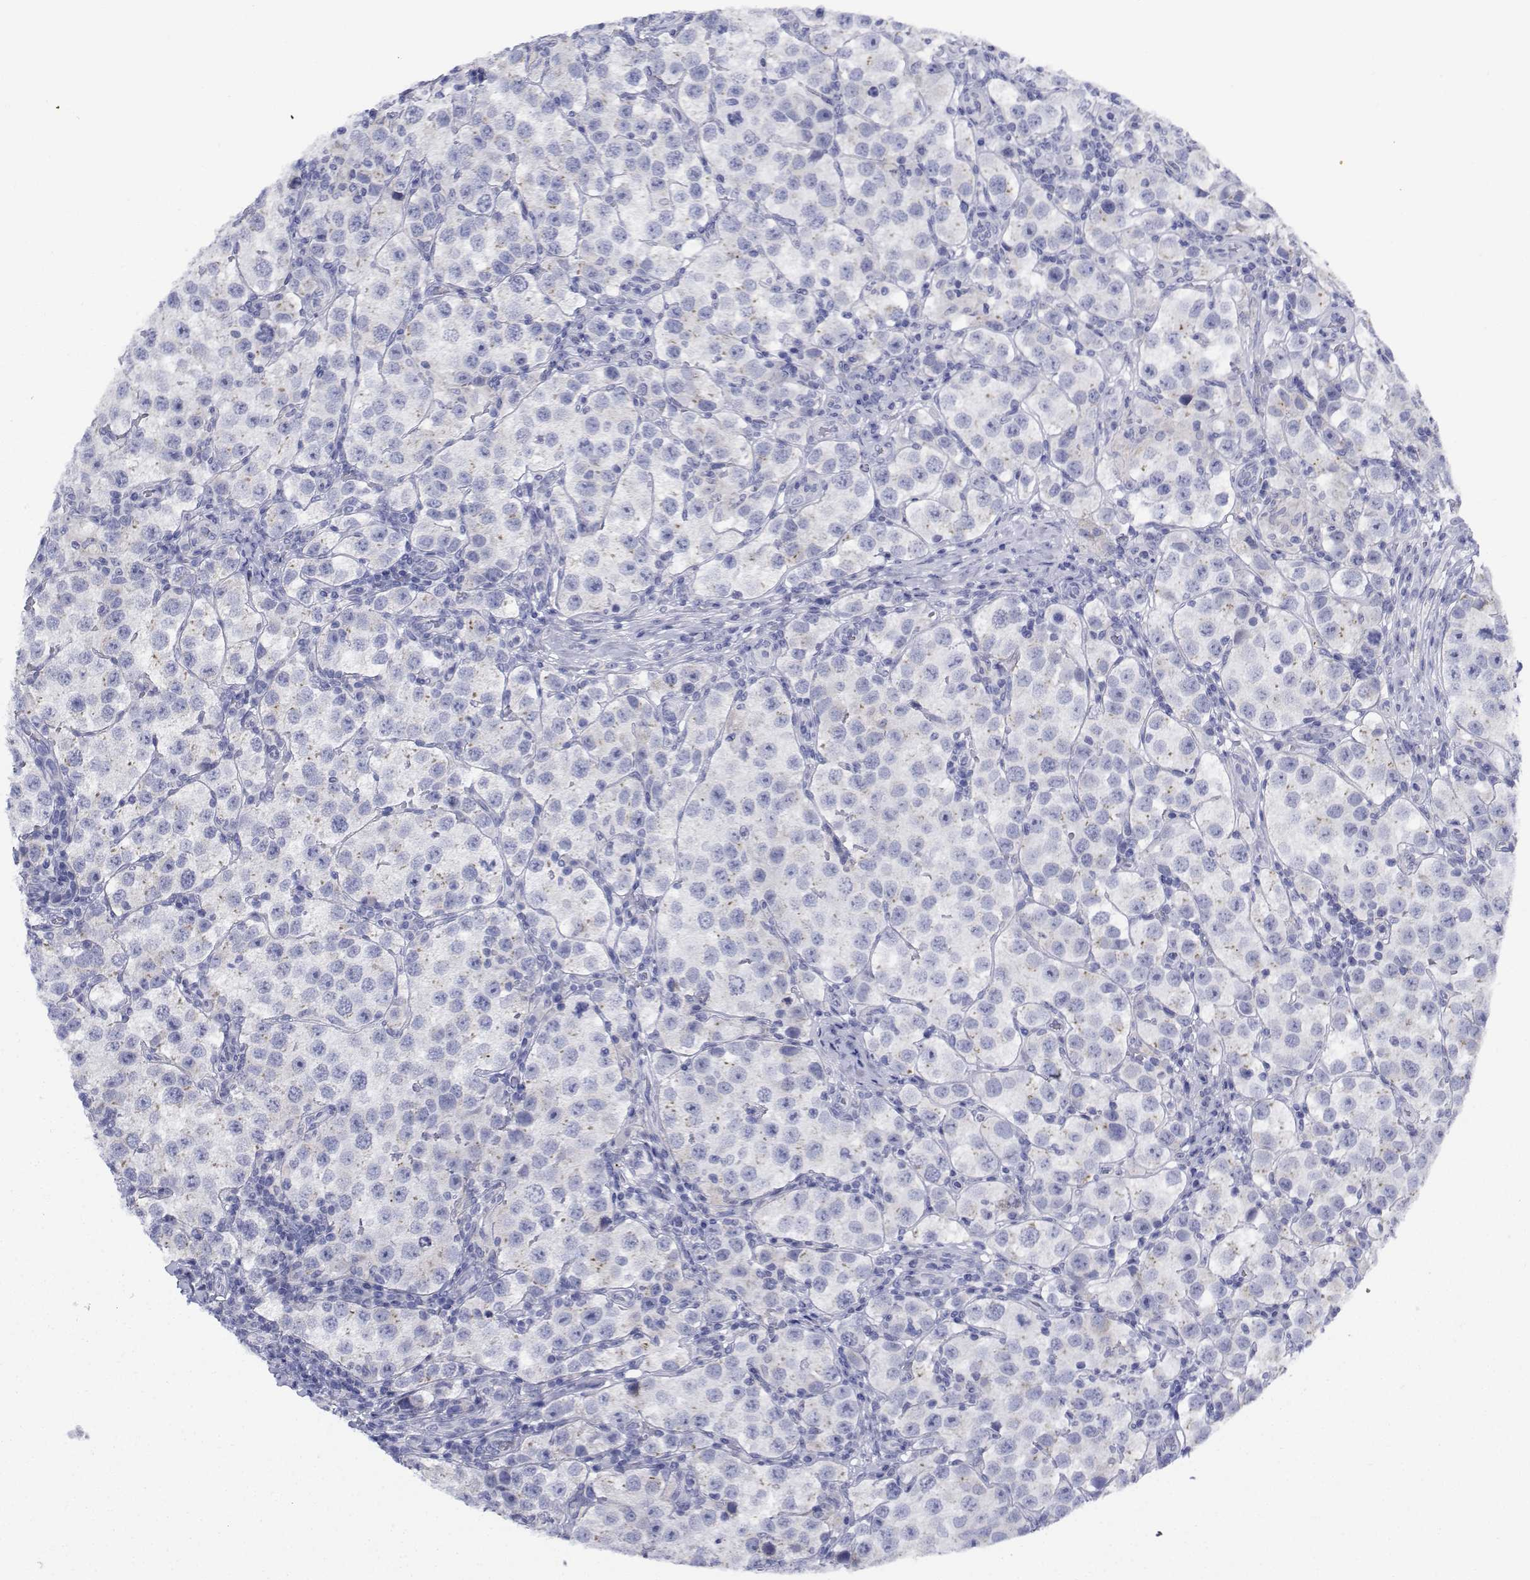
{"staining": {"intensity": "negative", "quantity": "none", "location": "none"}, "tissue": "testis cancer", "cell_type": "Tumor cells", "image_type": "cancer", "snomed": [{"axis": "morphology", "description": "Seminoma, NOS"}, {"axis": "topography", "description": "Testis"}], "caption": "This is a micrograph of immunohistochemistry (IHC) staining of testis seminoma, which shows no expression in tumor cells.", "gene": "CDHR3", "patient": {"sex": "male", "age": 37}}